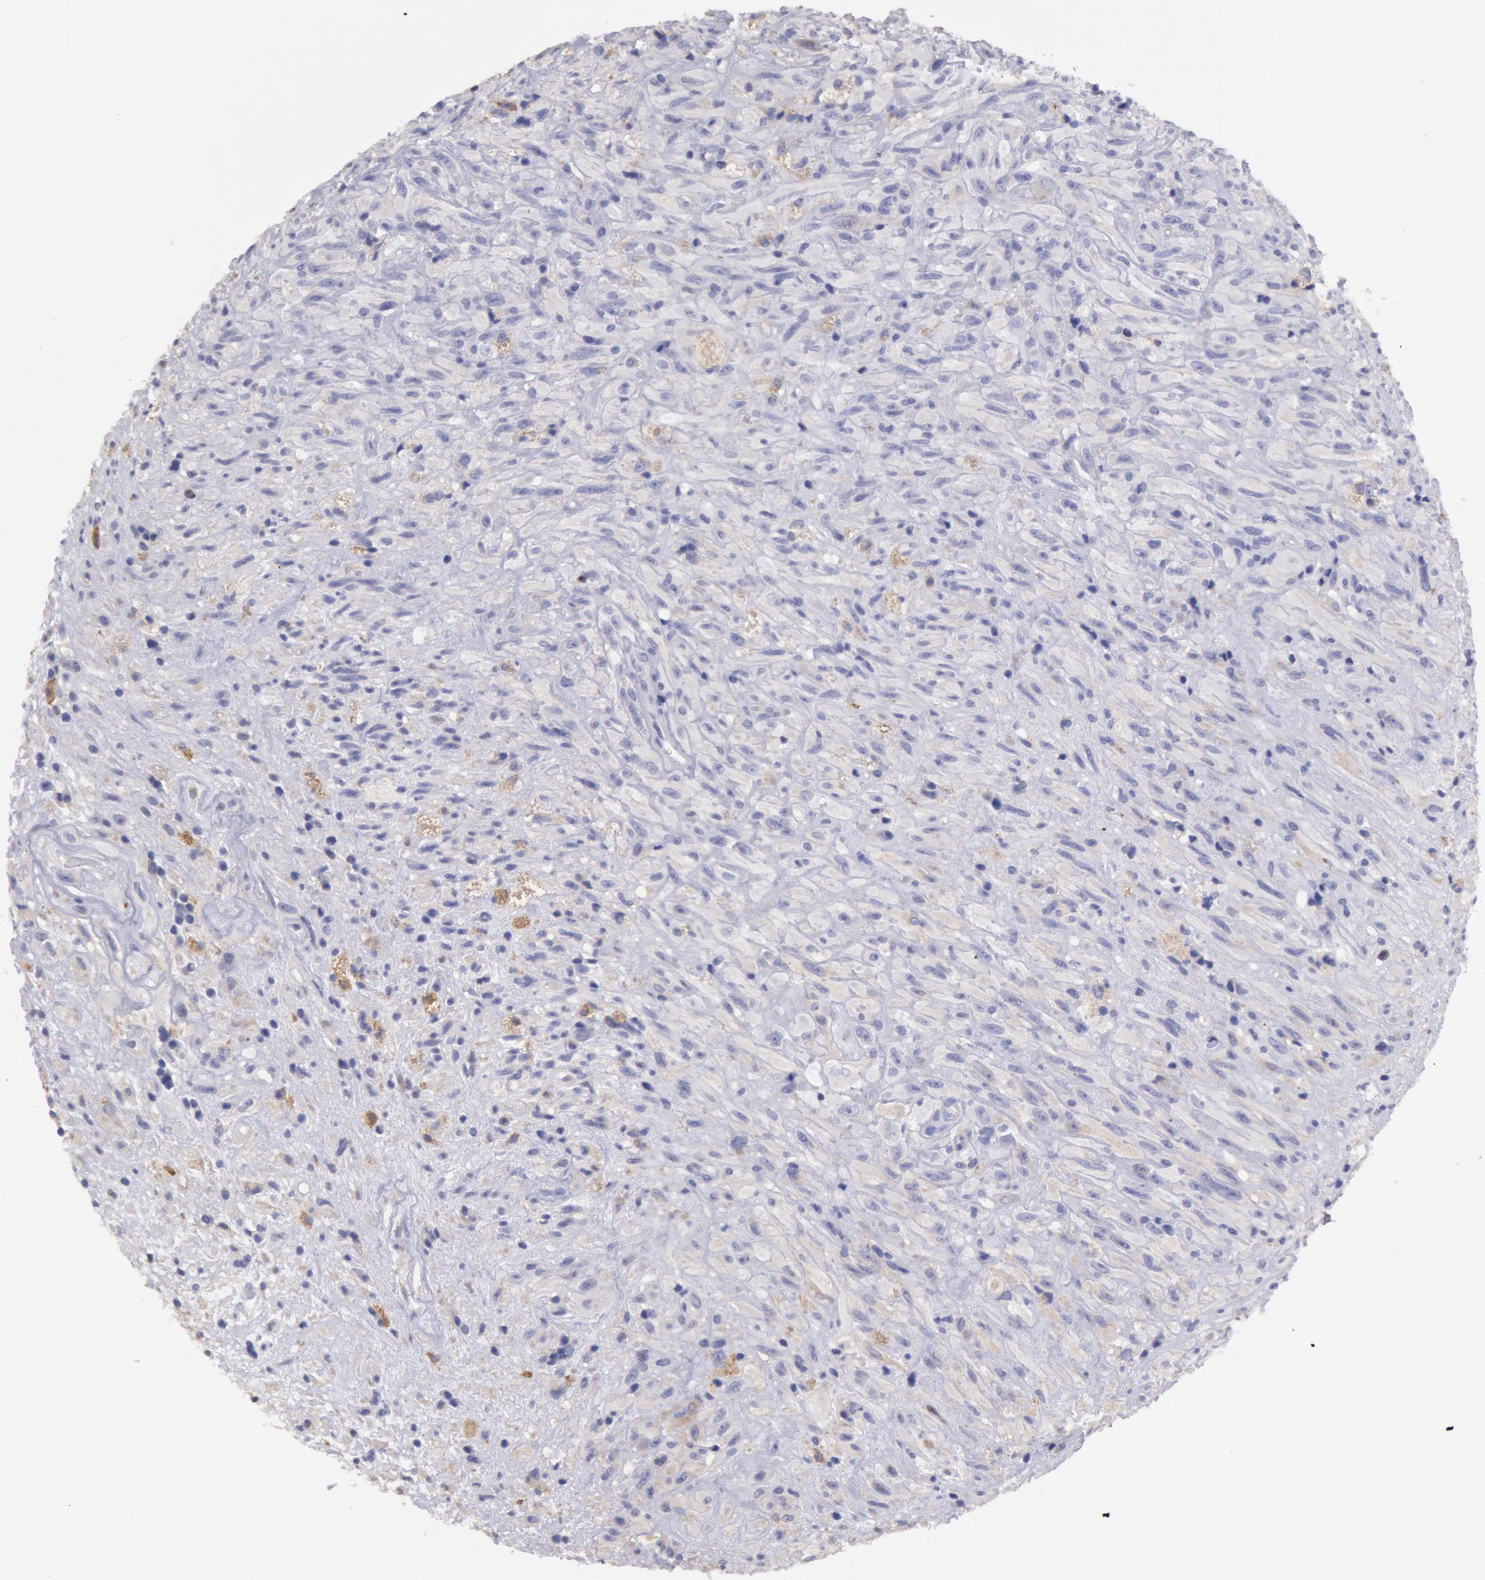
{"staining": {"intensity": "negative", "quantity": "none", "location": "none"}, "tissue": "glioma", "cell_type": "Tumor cells", "image_type": "cancer", "snomed": [{"axis": "morphology", "description": "Glioma, malignant, High grade"}, {"axis": "topography", "description": "Brain"}], "caption": "Protein analysis of glioma reveals no significant positivity in tumor cells. Nuclei are stained in blue.", "gene": "RAB27A", "patient": {"sex": "male", "age": 48}}